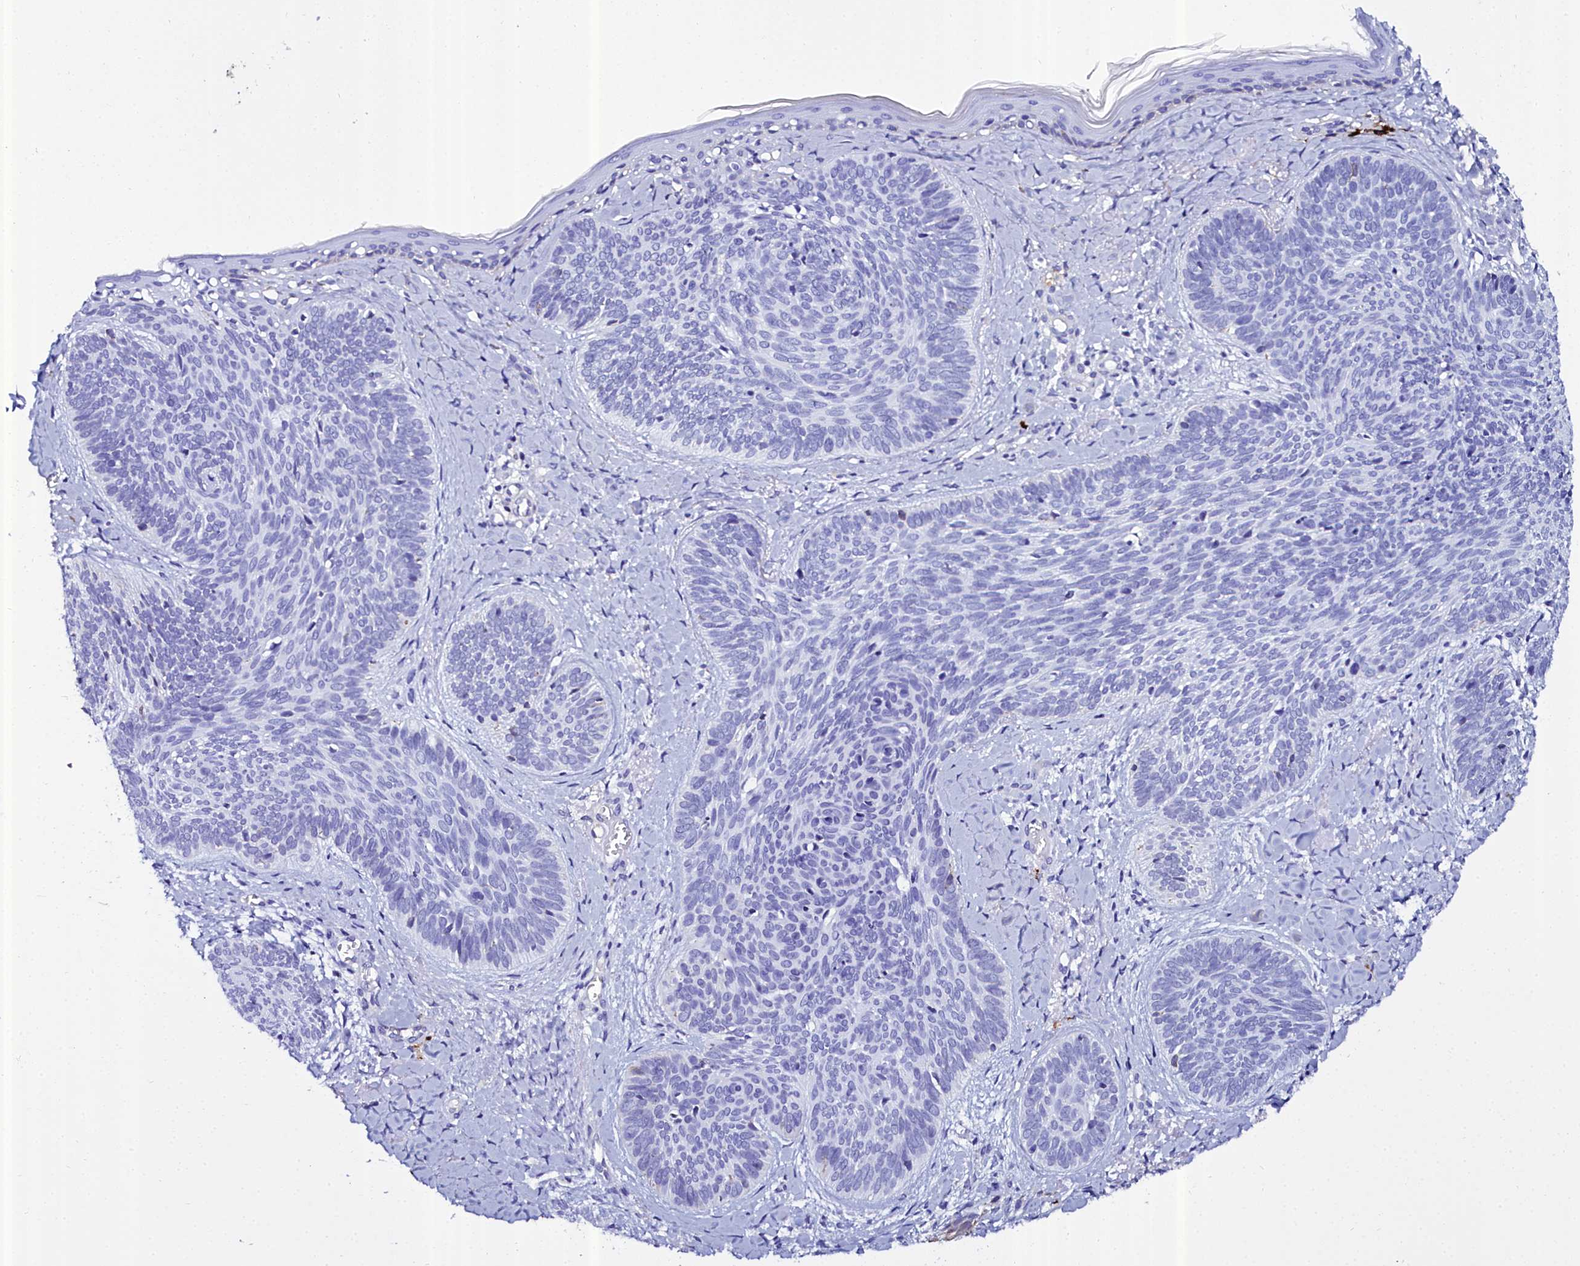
{"staining": {"intensity": "negative", "quantity": "none", "location": "none"}, "tissue": "skin cancer", "cell_type": "Tumor cells", "image_type": "cancer", "snomed": [{"axis": "morphology", "description": "Basal cell carcinoma"}, {"axis": "topography", "description": "Skin"}], "caption": "Histopathology image shows no significant protein staining in tumor cells of basal cell carcinoma (skin).", "gene": "TXNDC5", "patient": {"sex": "female", "age": 81}}